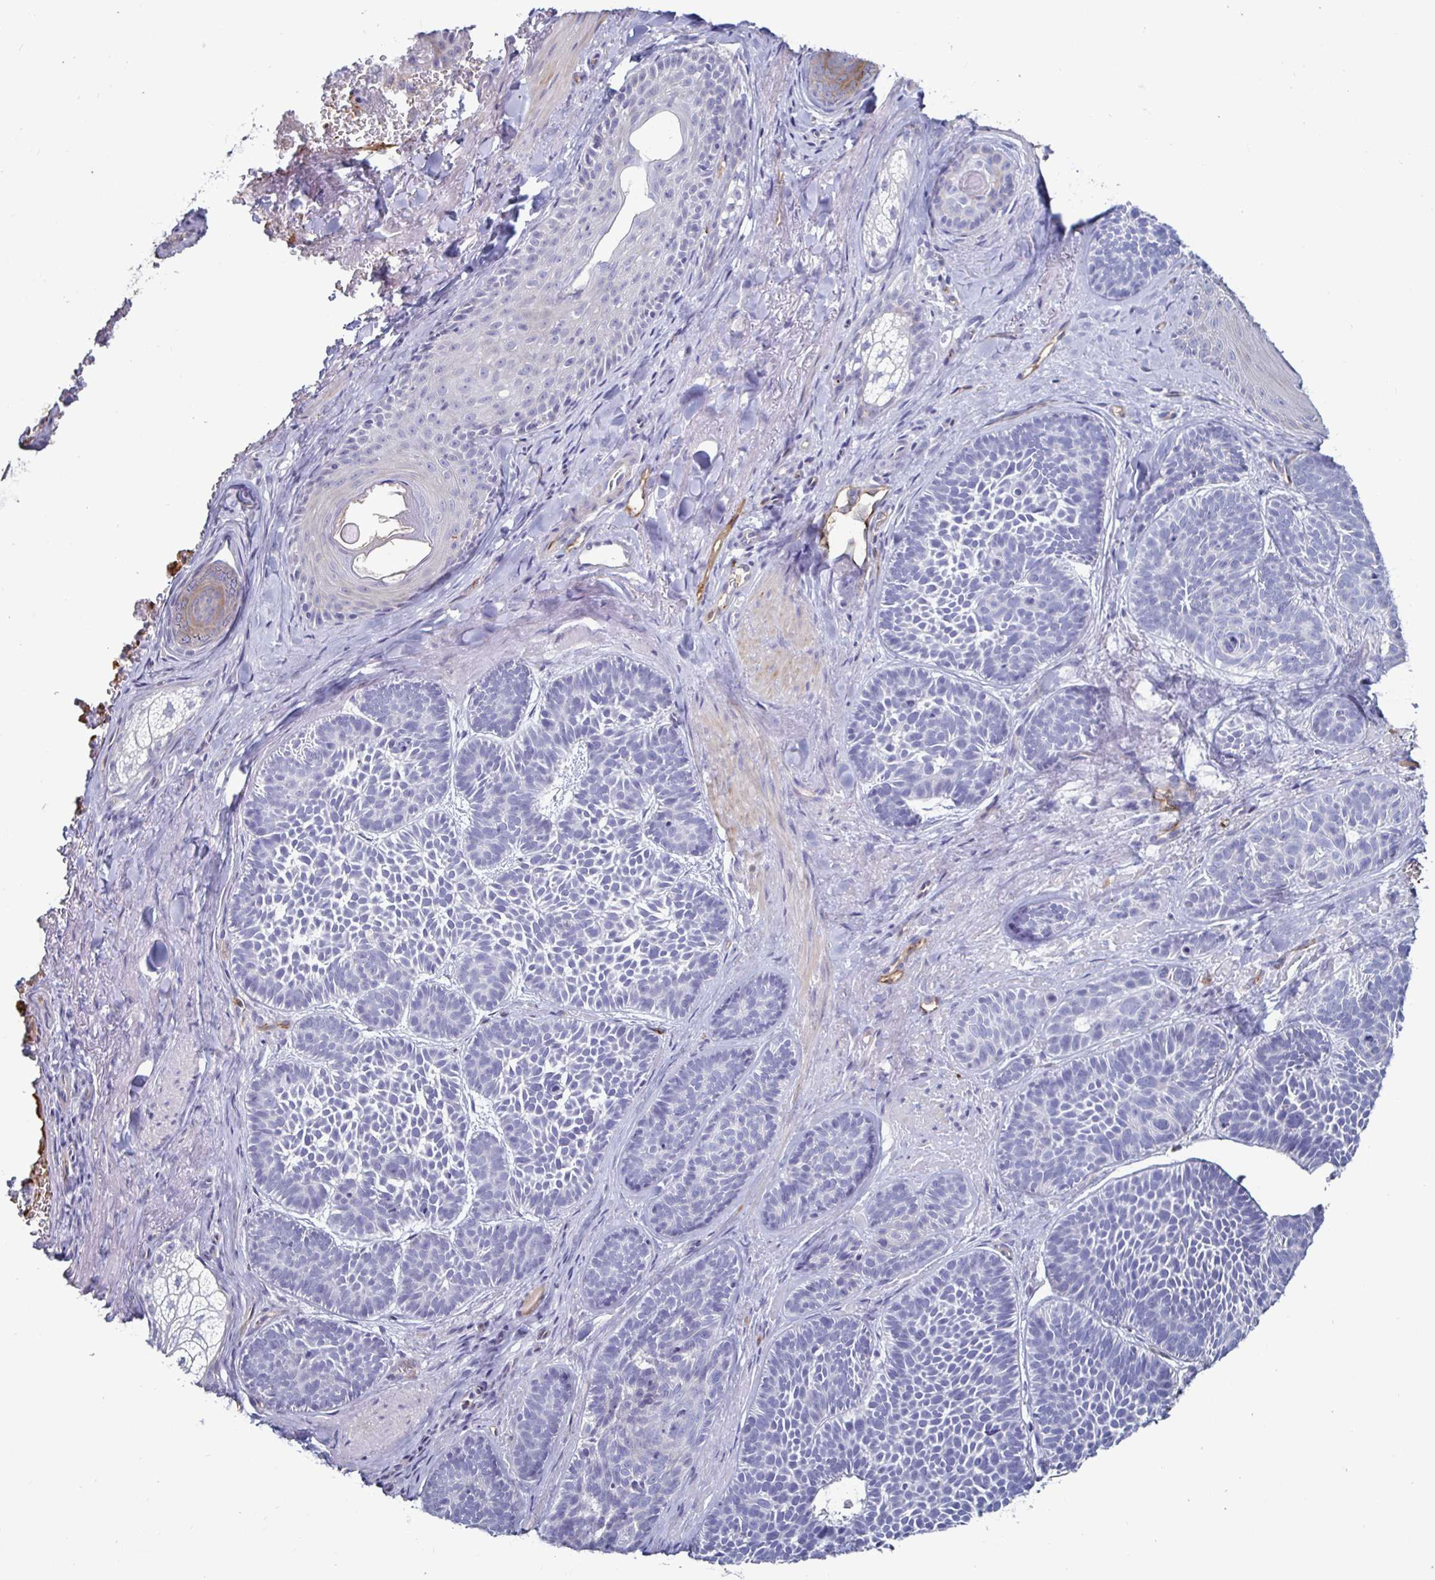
{"staining": {"intensity": "negative", "quantity": "none", "location": "none"}, "tissue": "skin cancer", "cell_type": "Tumor cells", "image_type": "cancer", "snomed": [{"axis": "morphology", "description": "Basal cell carcinoma"}, {"axis": "topography", "description": "Skin"}], "caption": "This is an immunohistochemistry (IHC) image of human skin cancer. There is no staining in tumor cells.", "gene": "ACSBG2", "patient": {"sex": "male", "age": 81}}